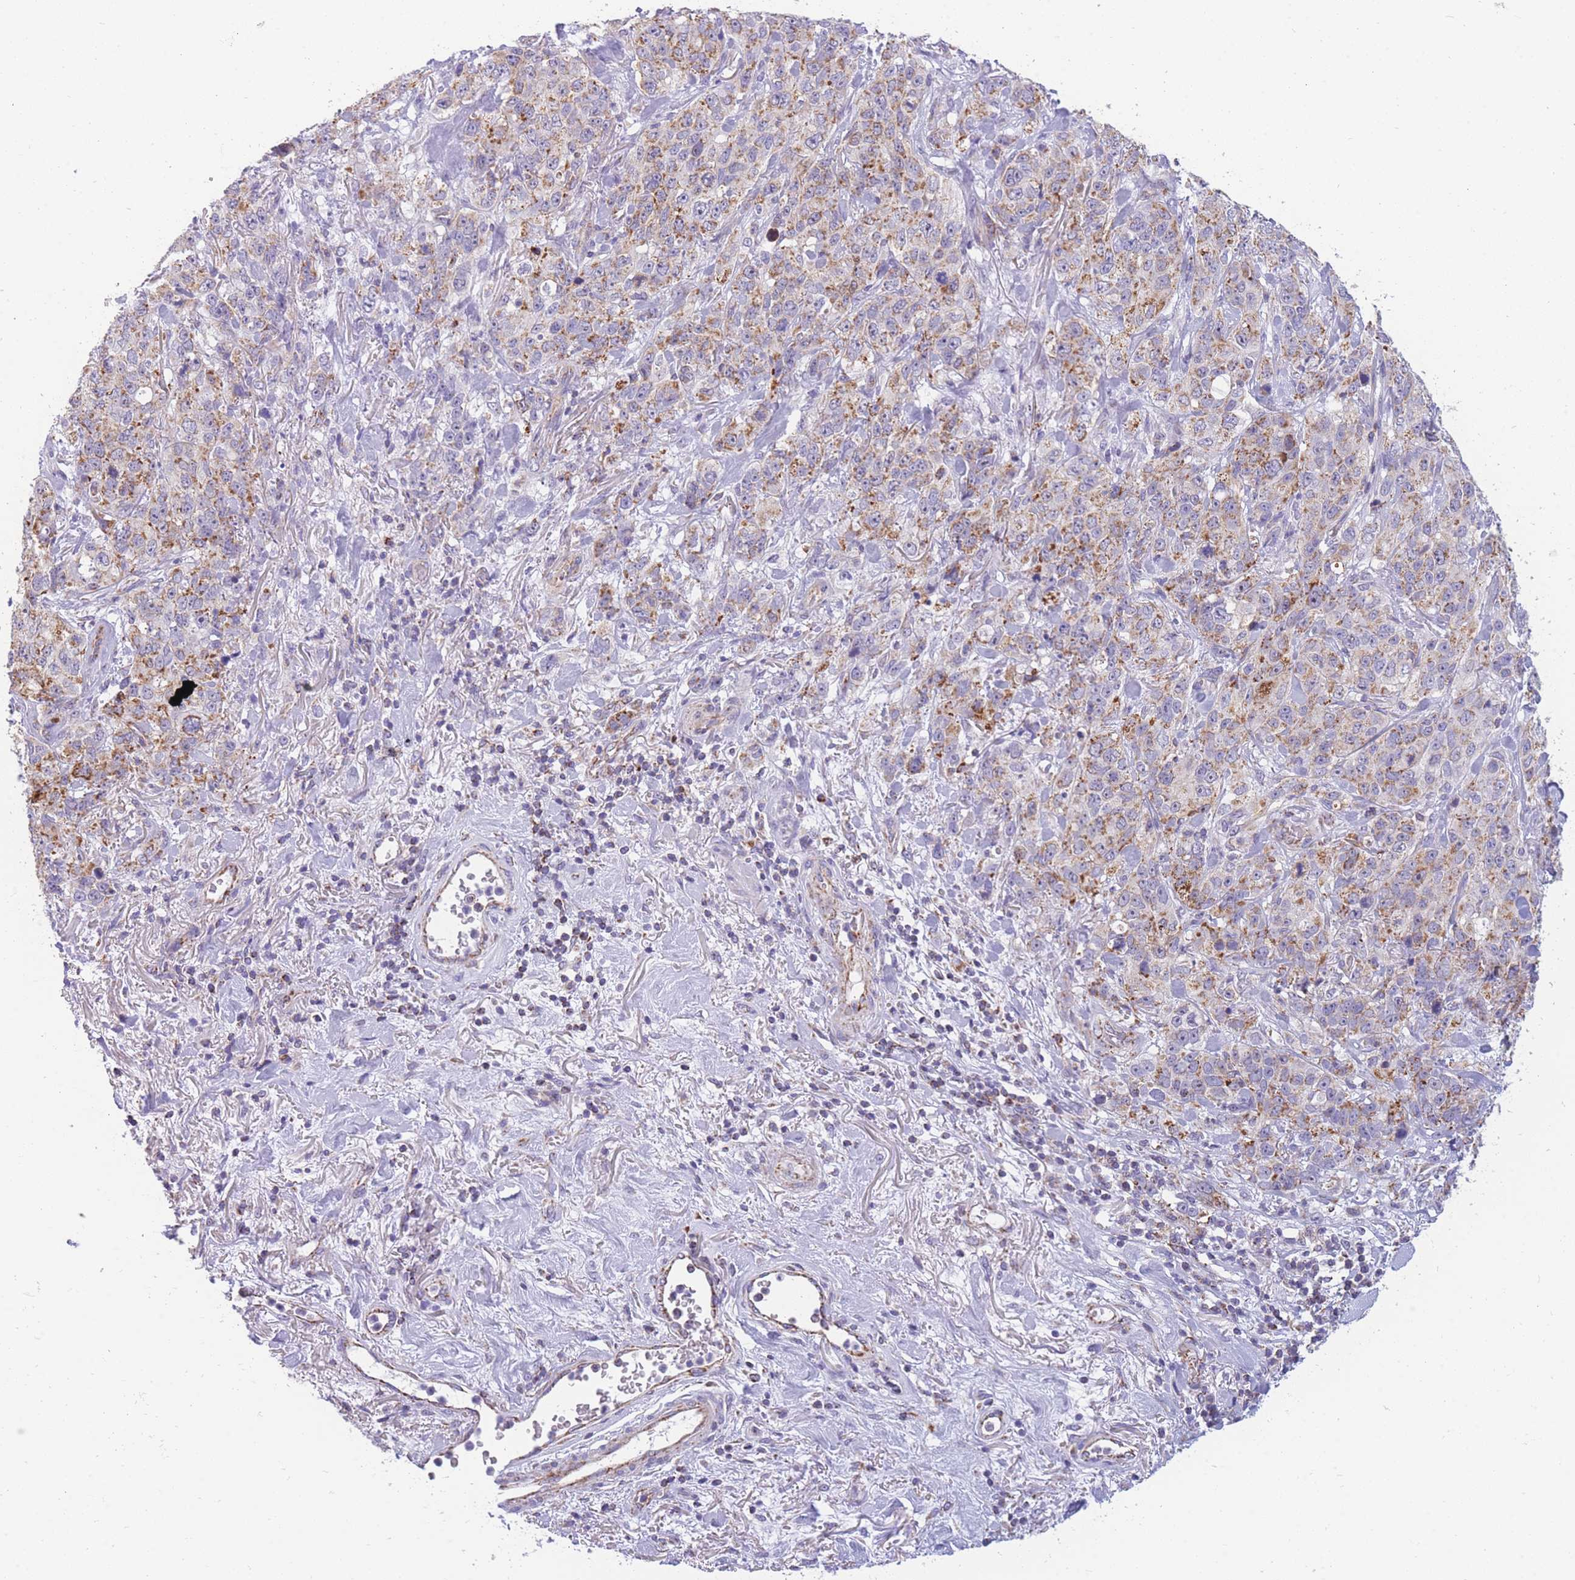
{"staining": {"intensity": "moderate", "quantity": "25%-75%", "location": "cytoplasmic/membranous"}, "tissue": "stomach cancer", "cell_type": "Tumor cells", "image_type": "cancer", "snomed": [{"axis": "morphology", "description": "Adenocarcinoma, NOS"}, {"axis": "topography", "description": "Stomach"}], "caption": "A histopathology image showing moderate cytoplasmic/membranous positivity in about 25%-75% of tumor cells in adenocarcinoma (stomach), as visualized by brown immunohistochemical staining.", "gene": "DDX49", "patient": {"sex": "male", "age": 48}}